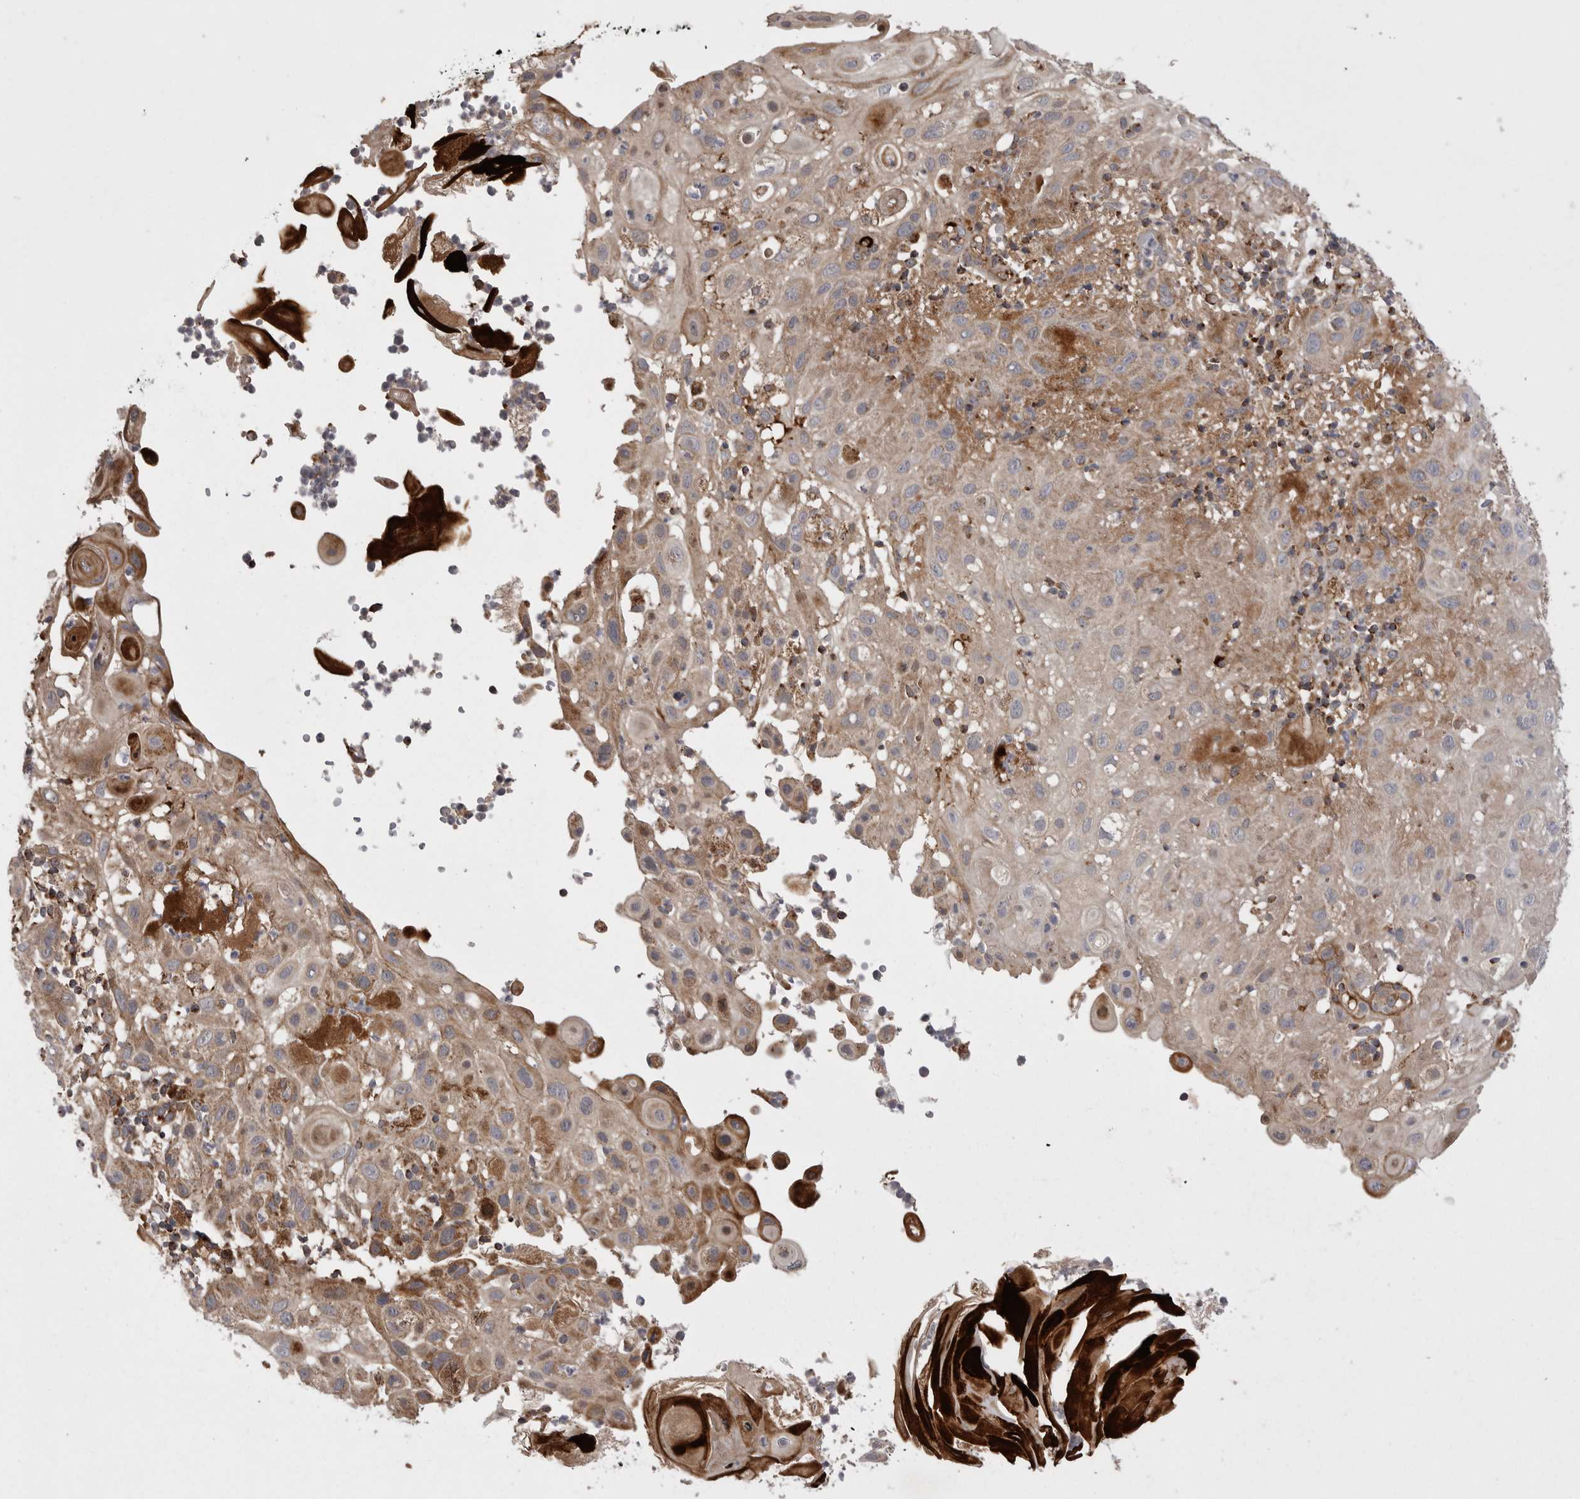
{"staining": {"intensity": "moderate", "quantity": ">75%", "location": "cytoplasmic/membranous"}, "tissue": "skin cancer", "cell_type": "Tumor cells", "image_type": "cancer", "snomed": [{"axis": "morphology", "description": "Normal tissue, NOS"}, {"axis": "morphology", "description": "Squamous cell carcinoma, NOS"}, {"axis": "topography", "description": "Skin"}], "caption": "Protein expression analysis of skin cancer (squamous cell carcinoma) reveals moderate cytoplasmic/membranous positivity in about >75% of tumor cells. (Brightfield microscopy of DAB IHC at high magnification).", "gene": "KYAT3", "patient": {"sex": "female", "age": 96}}